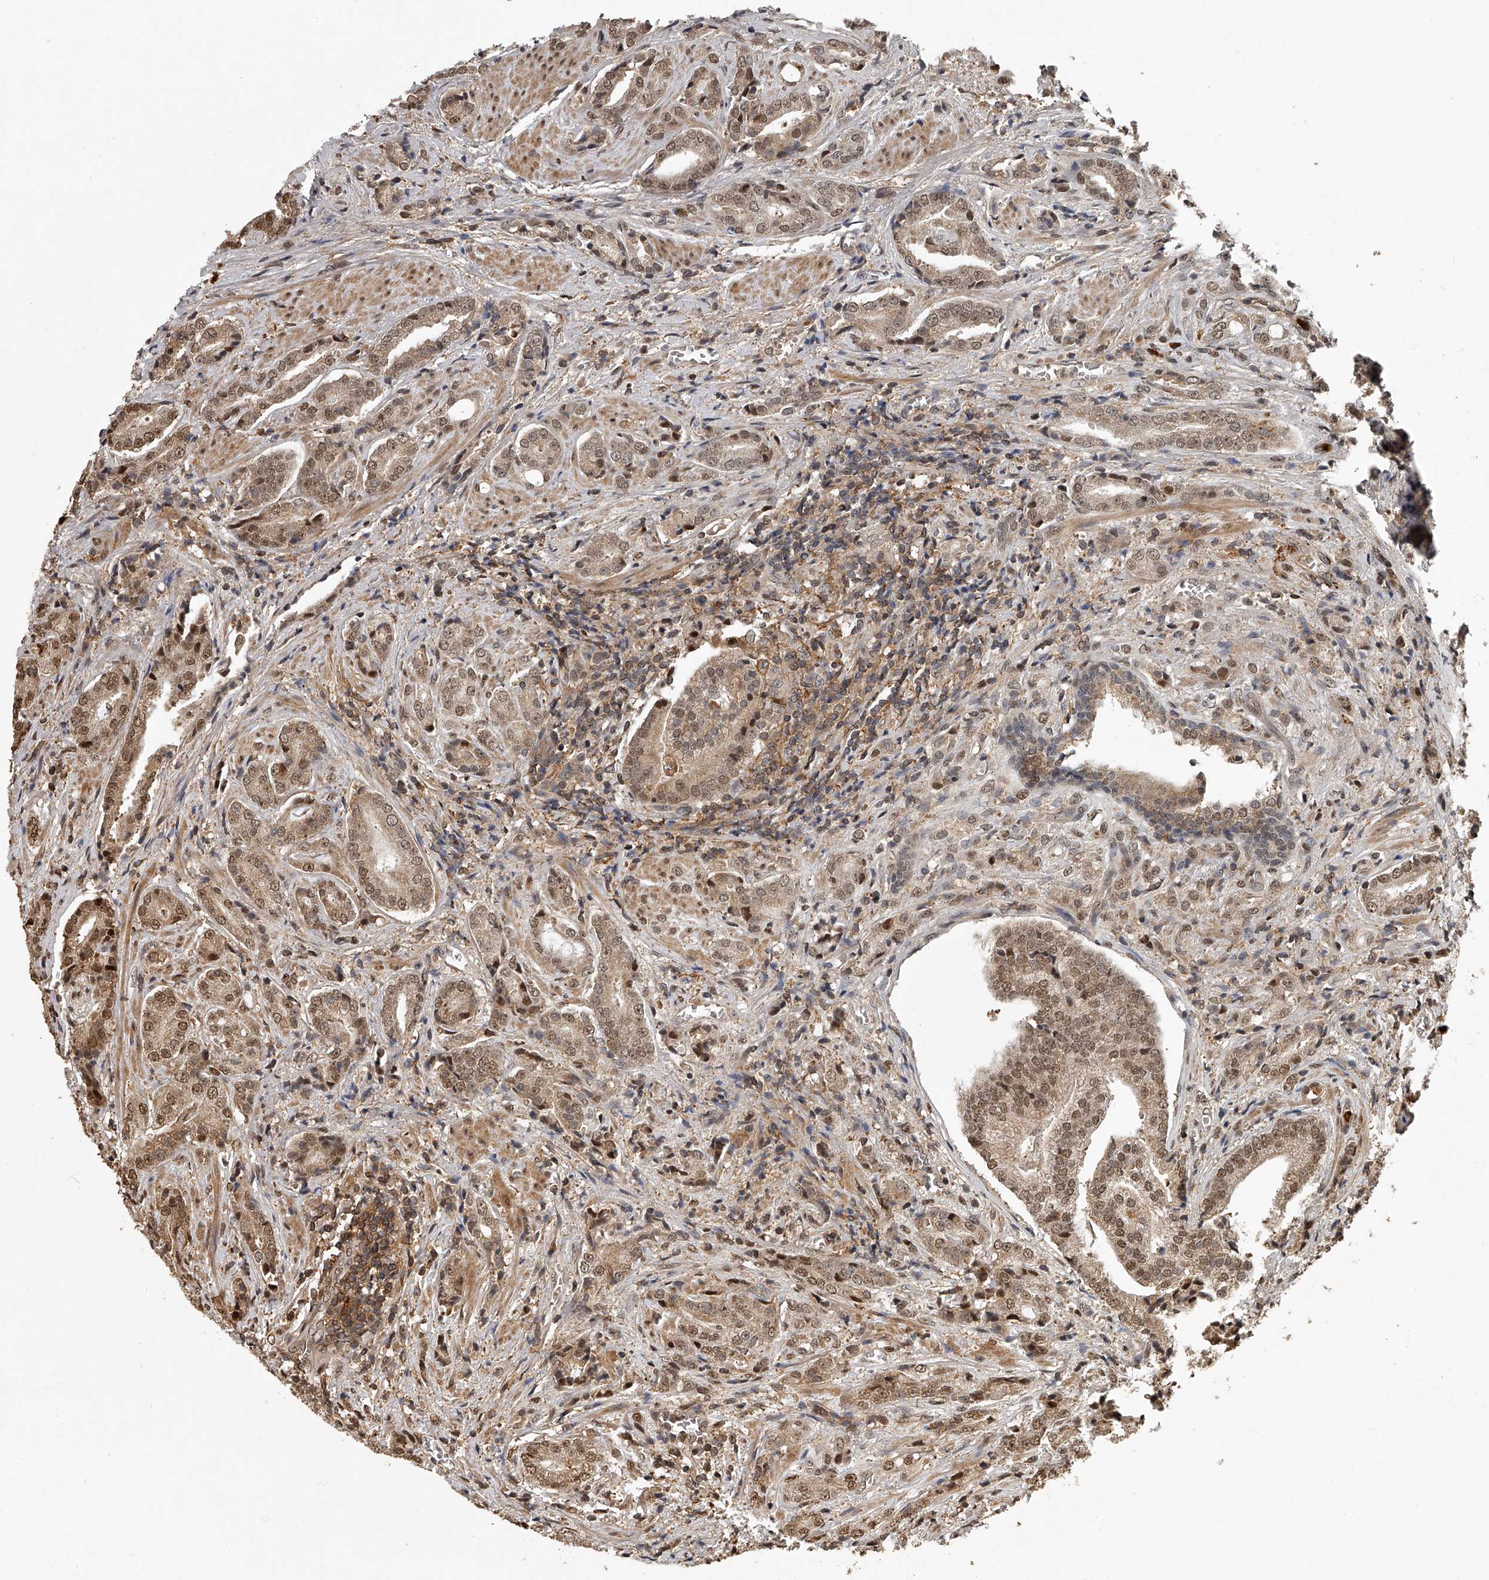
{"staining": {"intensity": "moderate", "quantity": ">75%", "location": "cytoplasmic/membranous,nuclear"}, "tissue": "prostate cancer", "cell_type": "Tumor cells", "image_type": "cancer", "snomed": [{"axis": "morphology", "description": "Adenocarcinoma, High grade"}, {"axis": "topography", "description": "Prostate"}], "caption": "Immunohistochemistry (IHC) of prostate adenocarcinoma (high-grade) reveals medium levels of moderate cytoplasmic/membranous and nuclear staining in approximately >75% of tumor cells.", "gene": "PLEKHG1", "patient": {"sex": "male", "age": 57}}